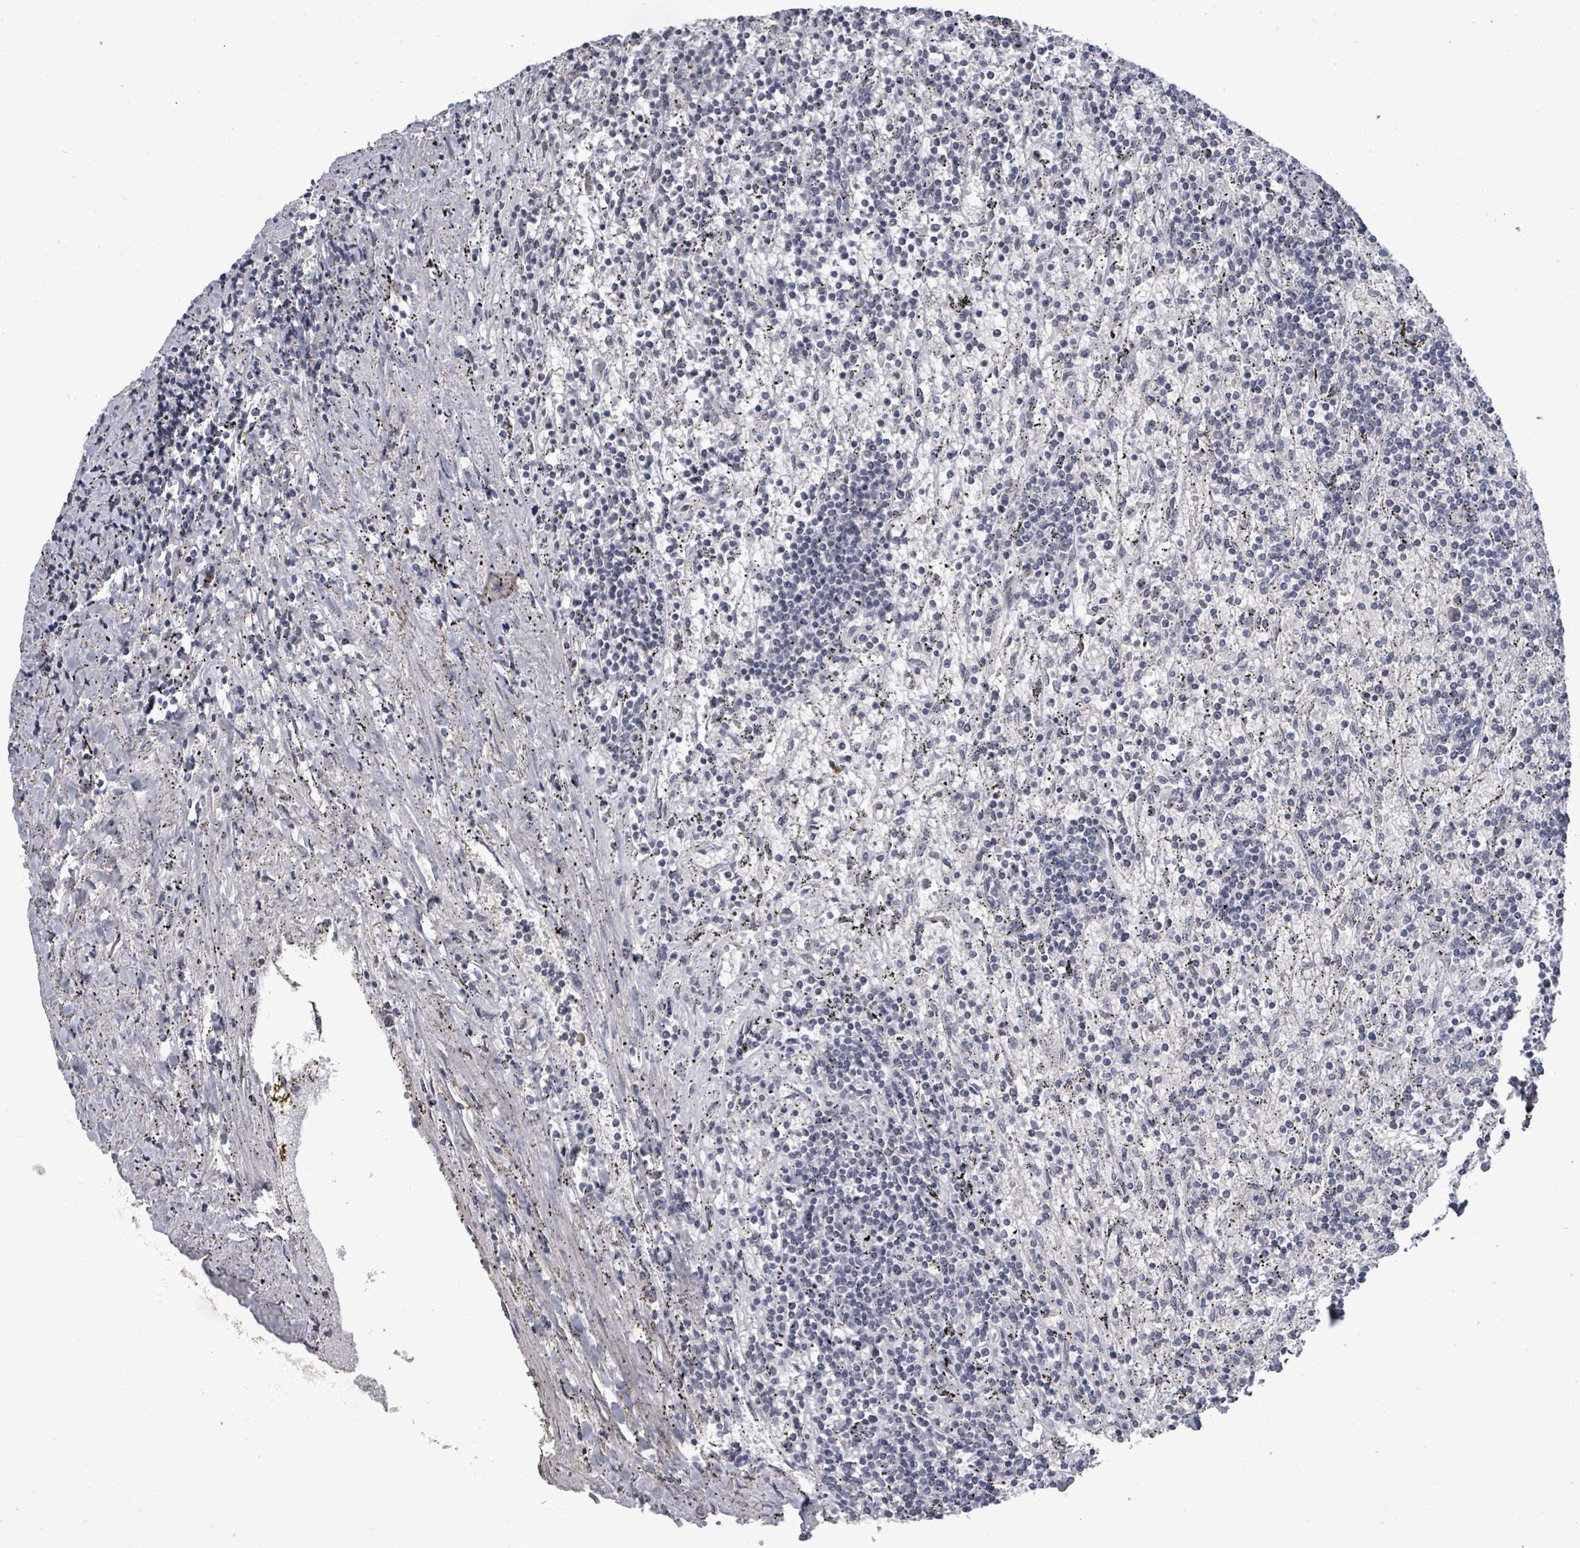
{"staining": {"intensity": "negative", "quantity": "none", "location": "none"}, "tissue": "lymphoma", "cell_type": "Tumor cells", "image_type": "cancer", "snomed": [{"axis": "morphology", "description": "Malignant lymphoma, non-Hodgkin's type, Low grade"}, {"axis": "topography", "description": "Spleen"}], "caption": "Immunohistochemical staining of low-grade malignant lymphoma, non-Hodgkin's type reveals no significant positivity in tumor cells. The staining is performed using DAB (3,3'-diaminobenzidine) brown chromogen with nuclei counter-stained in using hematoxylin.", "gene": "PTPN20", "patient": {"sex": "male", "age": 76}}